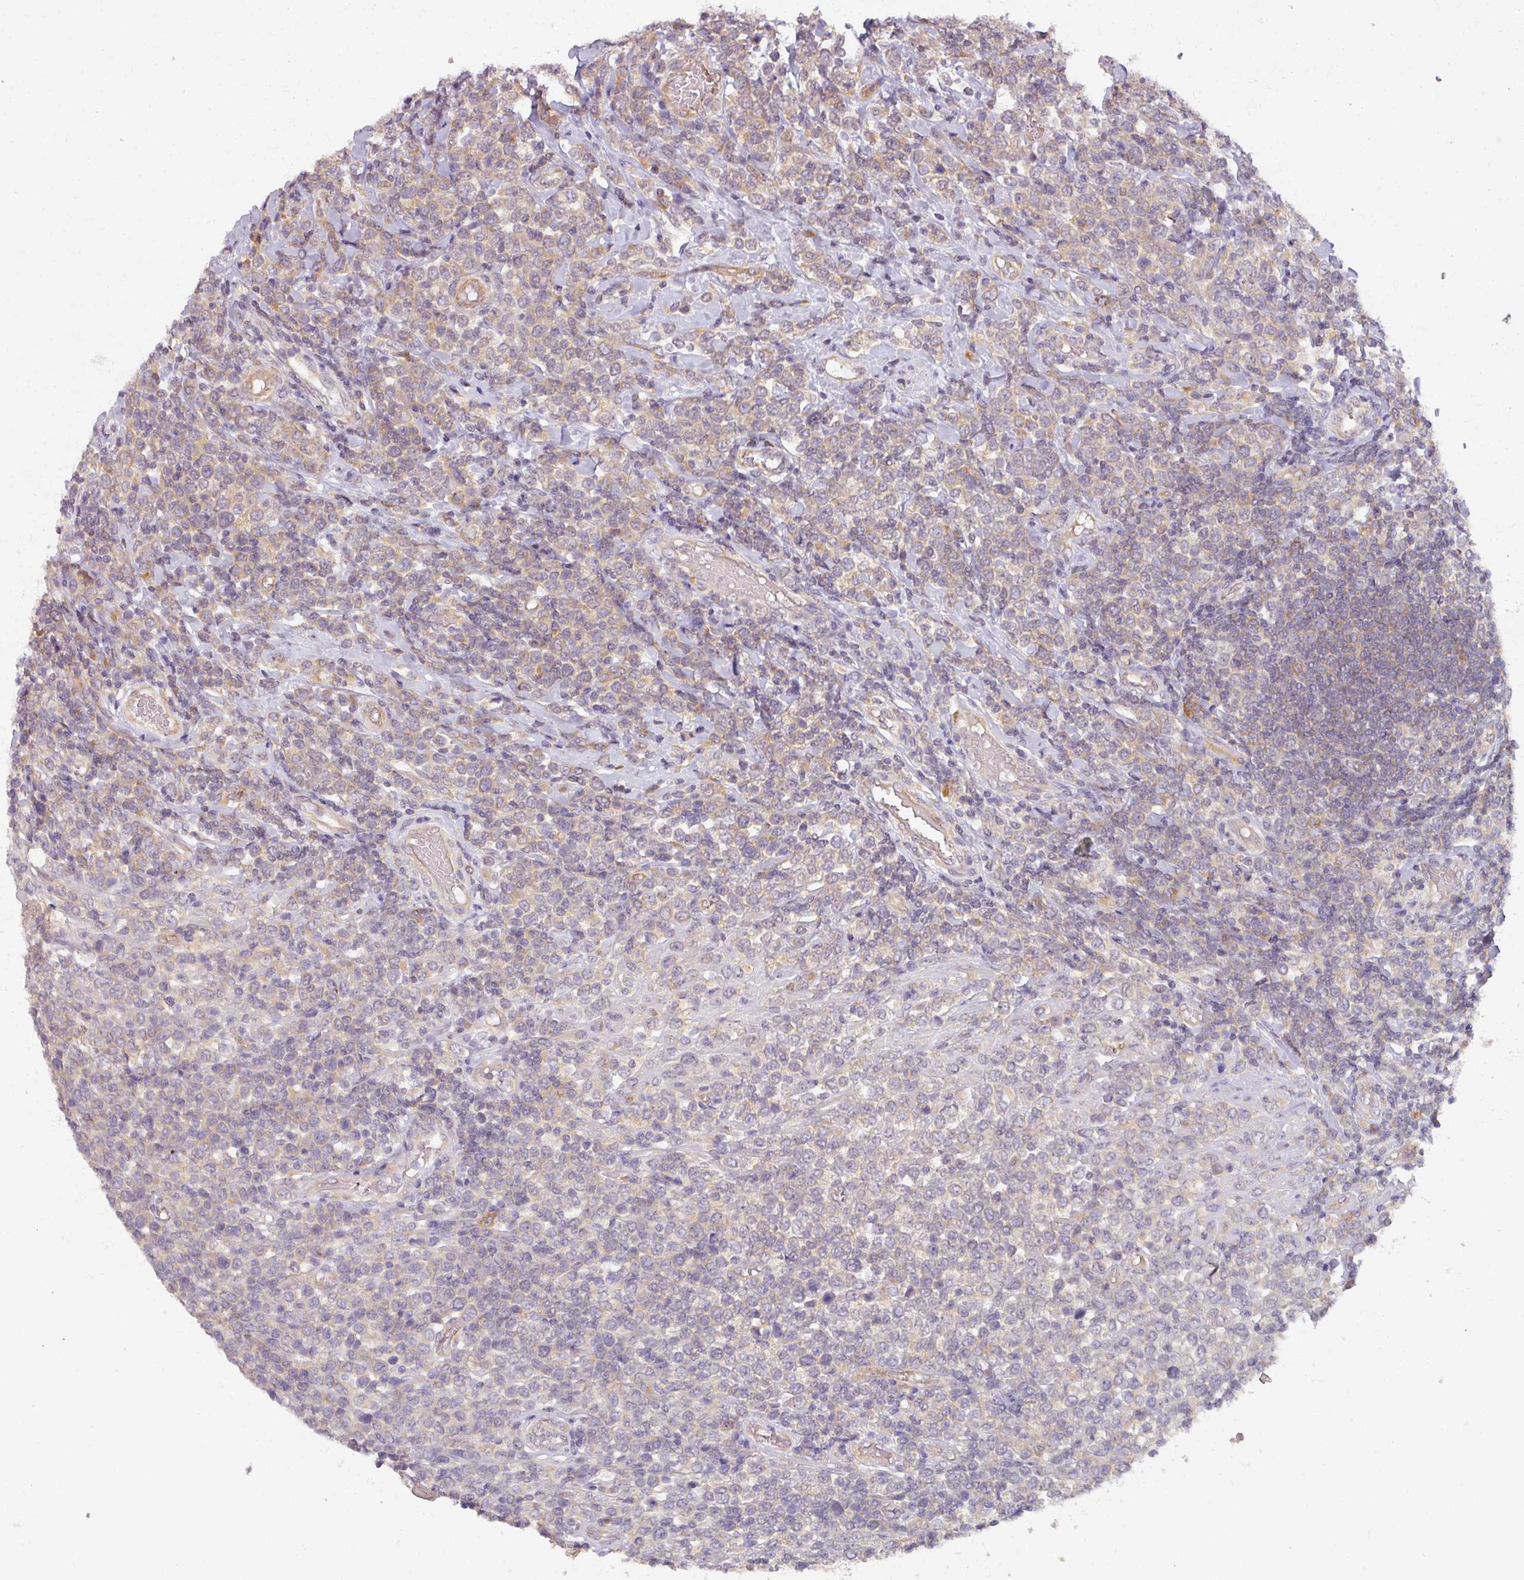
{"staining": {"intensity": "weak", "quantity": "<25%", "location": "cytoplasmic/membranous"}, "tissue": "lymphoma", "cell_type": "Tumor cells", "image_type": "cancer", "snomed": [{"axis": "morphology", "description": "Malignant lymphoma, non-Hodgkin's type, High grade"}, {"axis": "topography", "description": "Soft tissue"}], "caption": "DAB (3,3'-diaminobenzidine) immunohistochemical staining of human high-grade malignant lymphoma, non-Hodgkin's type exhibits no significant expression in tumor cells.", "gene": "AGPAT4", "patient": {"sex": "female", "age": 56}}